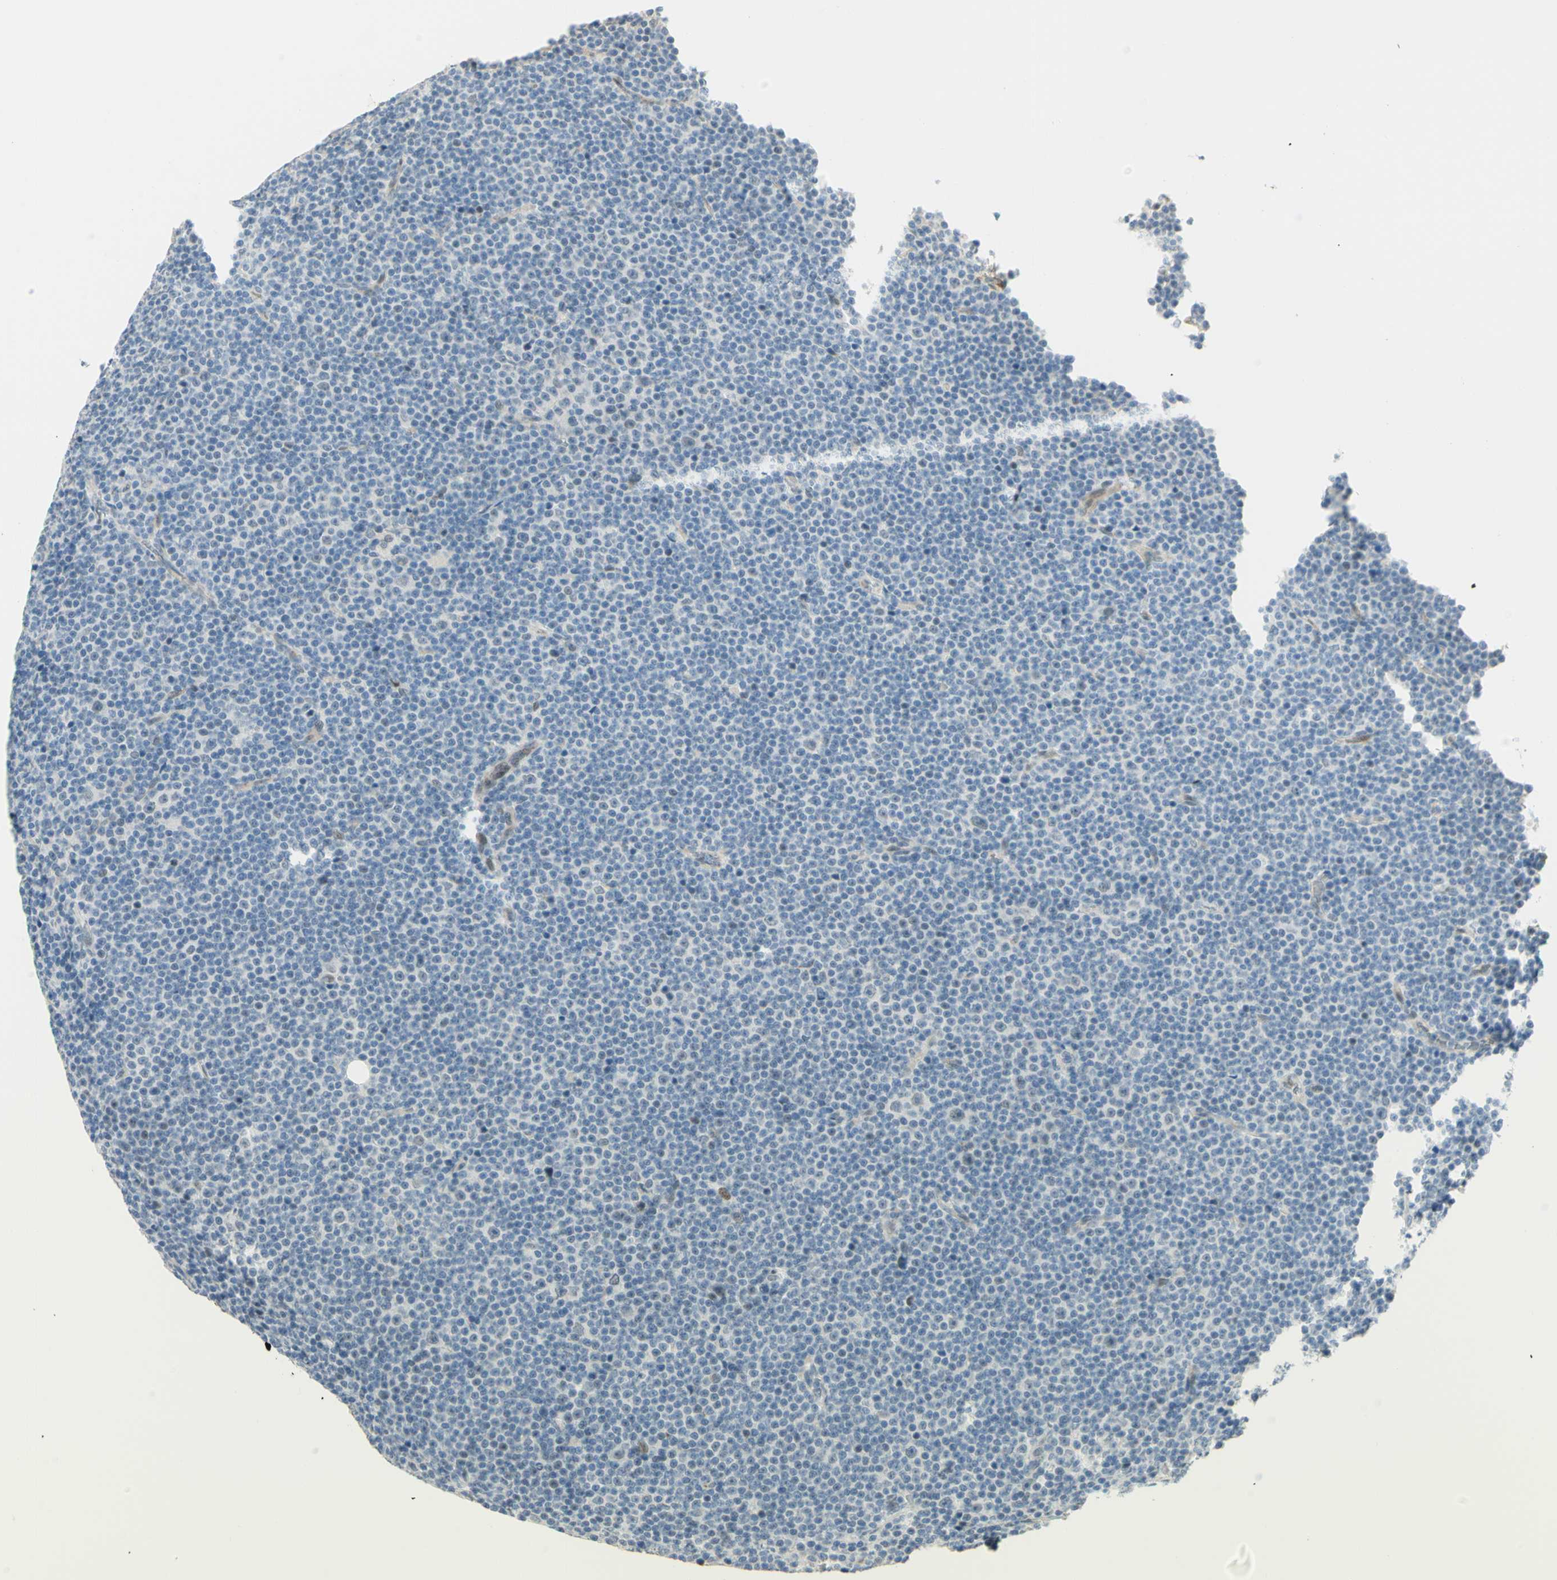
{"staining": {"intensity": "negative", "quantity": "none", "location": "none"}, "tissue": "lymphoma", "cell_type": "Tumor cells", "image_type": "cancer", "snomed": [{"axis": "morphology", "description": "Malignant lymphoma, non-Hodgkin's type, Low grade"}, {"axis": "topography", "description": "Lymph node"}], "caption": "There is no significant staining in tumor cells of malignant lymphoma, non-Hodgkin's type (low-grade). (DAB IHC visualized using brightfield microscopy, high magnification).", "gene": "ANGPT2", "patient": {"sex": "female", "age": 67}}